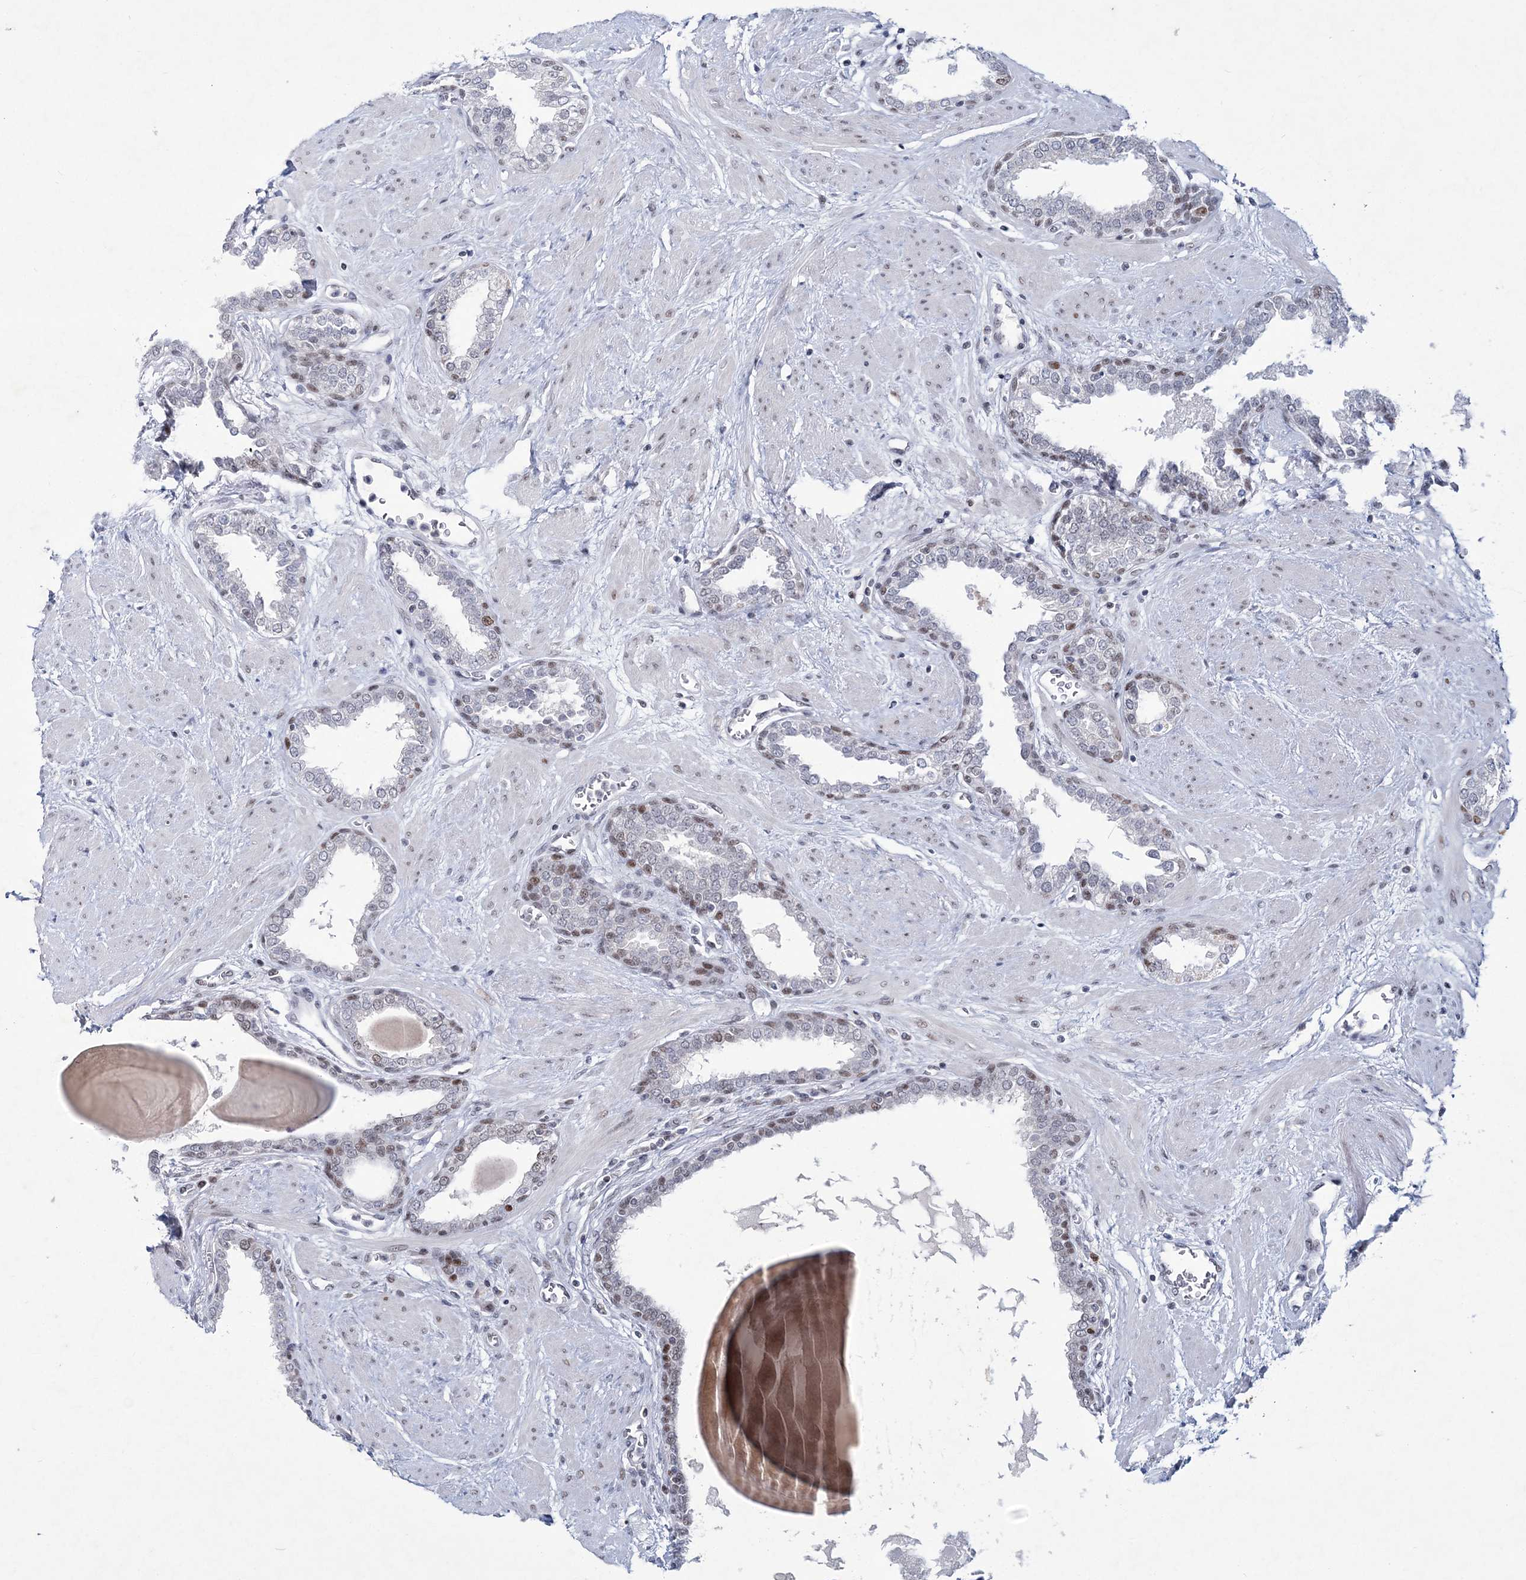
{"staining": {"intensity": "moderate", "quantity": "<25%", "location": "nuclear"}, "tissue": "prostate", "cell_type": "Glandular cells", "image_type": "normal", "snomed": [{"axis": "morphology", "description": "Normal tissue, NOS"}, {"axis": "topography", "description": "Prostate"}], "caption": "Protein staining by IHC exhibits moderate nuclear expression in approximately <25% of glandular cells in unremarkable prostate.", "gene": "LRRFIP2", "patient": {"sex": "male", "age": 51}}